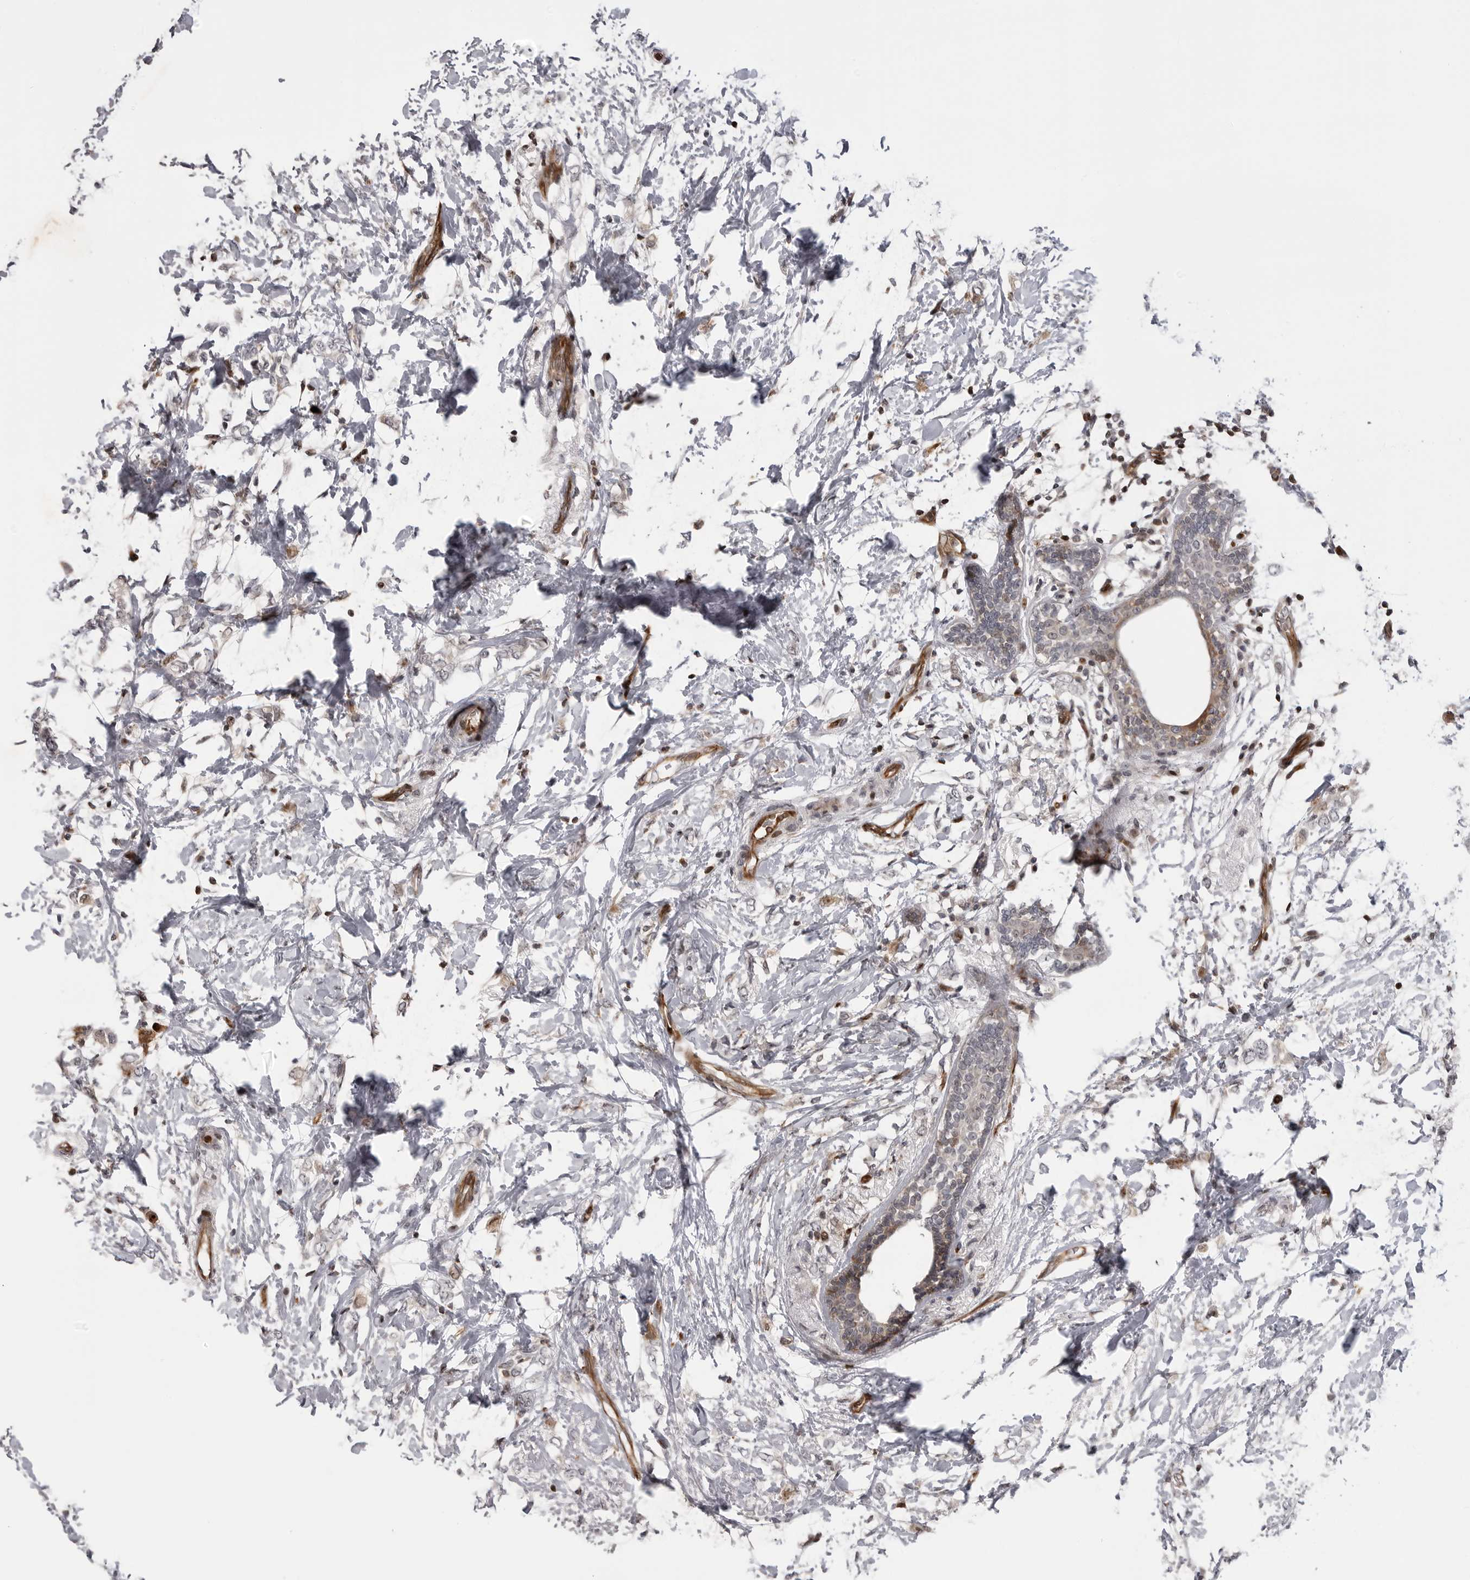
{"staining": {"intensity": "weak", "quantity": "<25%", "location": "cytoplasmic/membranous"}, "tissue": "breast cancer", "cell_type": "Tumor cells", "image_type": "cancer", "snomed": [{"axis": "morphology", "description": "Normal tissue, NOS"}, {"axis": "morphology", "description": "Lobular carcinoma"}, {"axis": "topography", "description": "Breast"}], "caption": "IHC histopathology image of neoplastic tissue: breast lobular carcinoma stained with DAB demonstrates no significant protein staining in tumor cells.", "gene": "ABL1", "patient": {"sex": "female", "age": 47}}